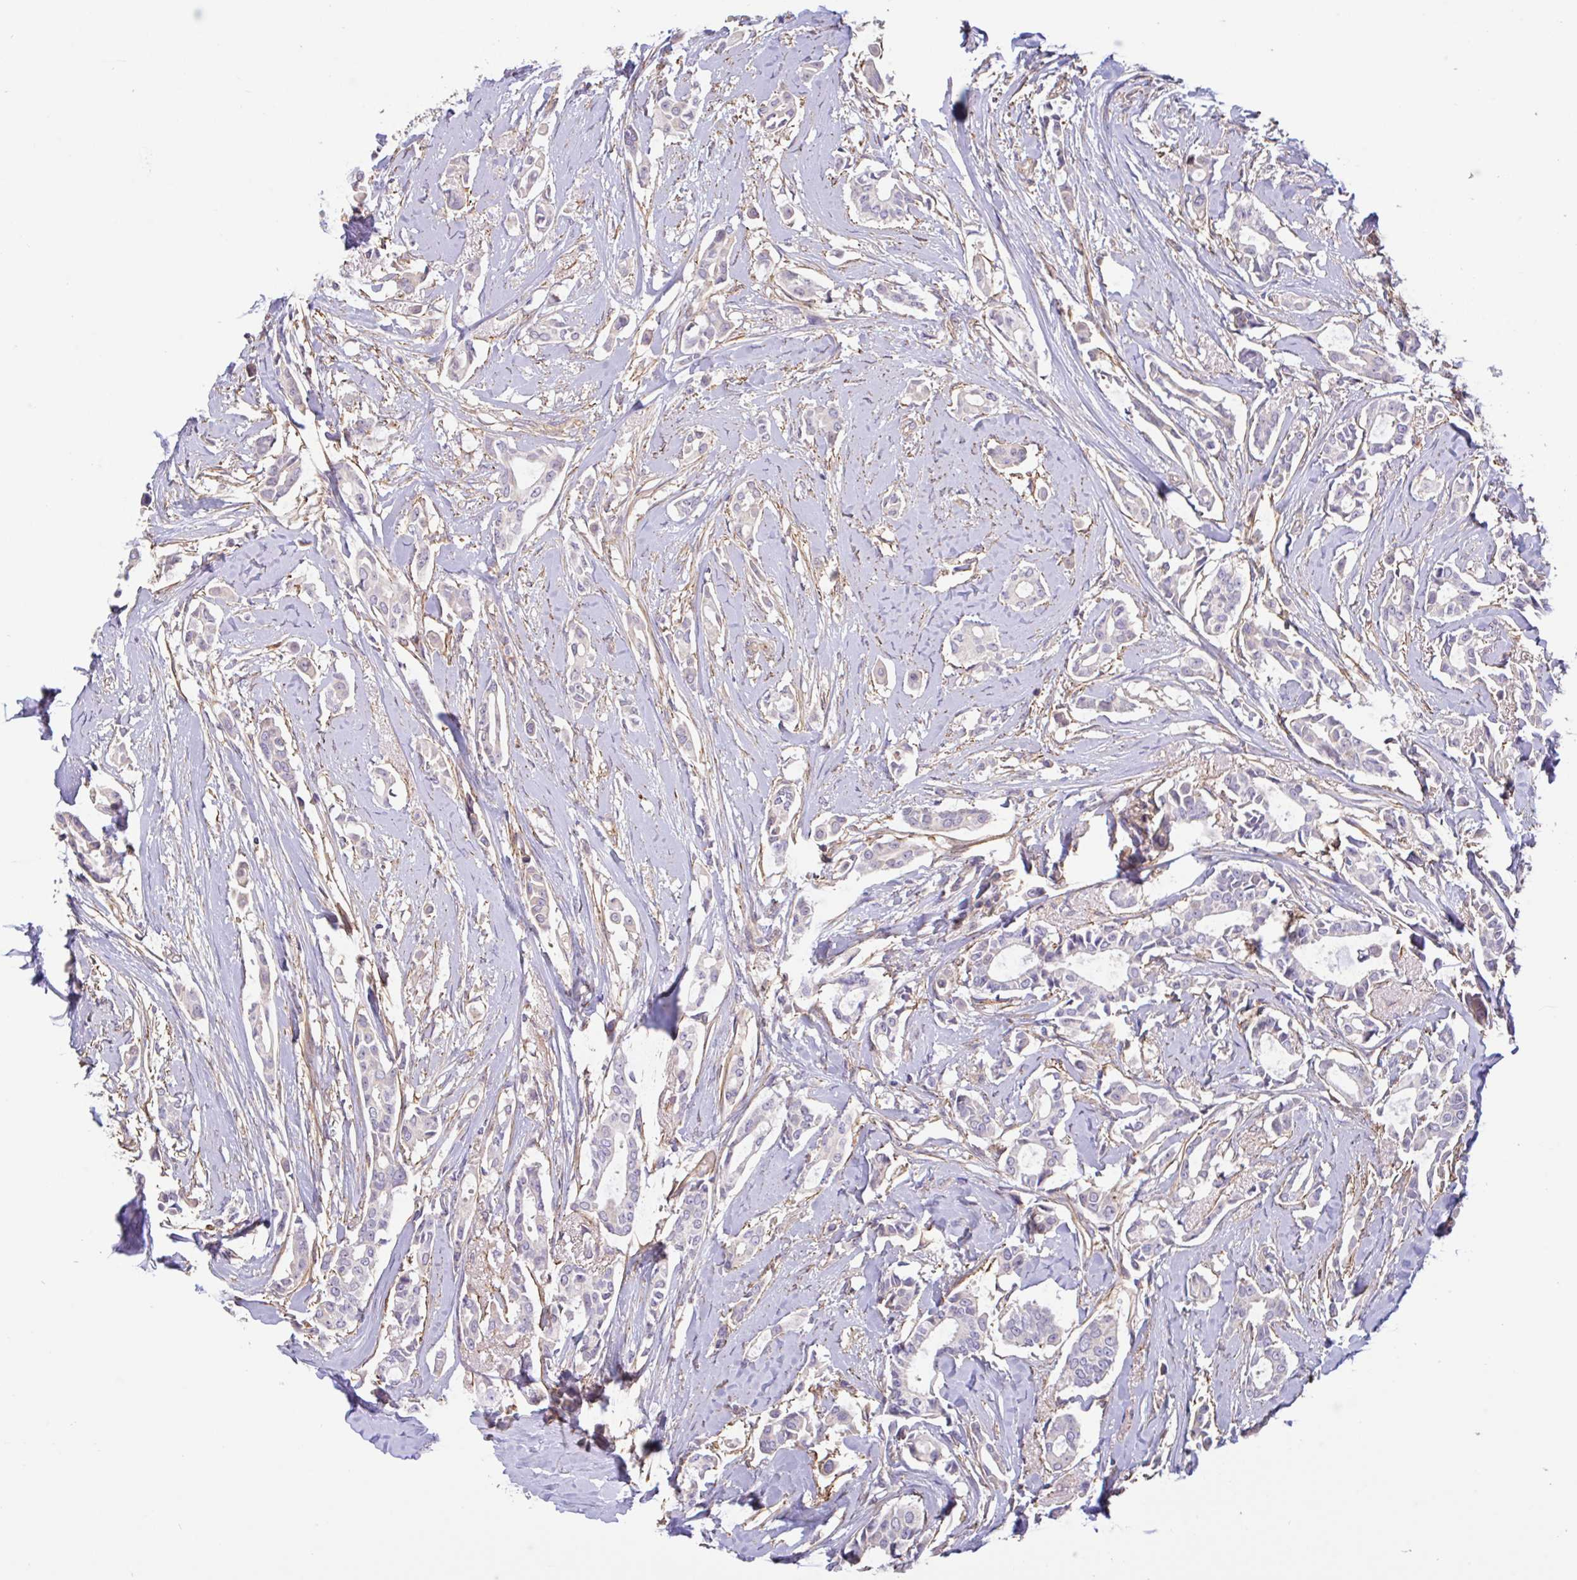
{"staining": {"intensity": "negative", "quantity": "none", "location": "none"}, "tissue": "breast cancer", "cell_type": "Tumor cells", "image_type": "cancer", "snomed": [{"axis": "morphology", "description": "Duct carcinoma"}, {"axis": "topography", "description": "Breast"}], "caption": "A photomicrograph of breast cancer stained for a protein shows no brown staining in tumor cells.", "gene": "PLCD4", "patient": {"sex": "female", "age": 64}}